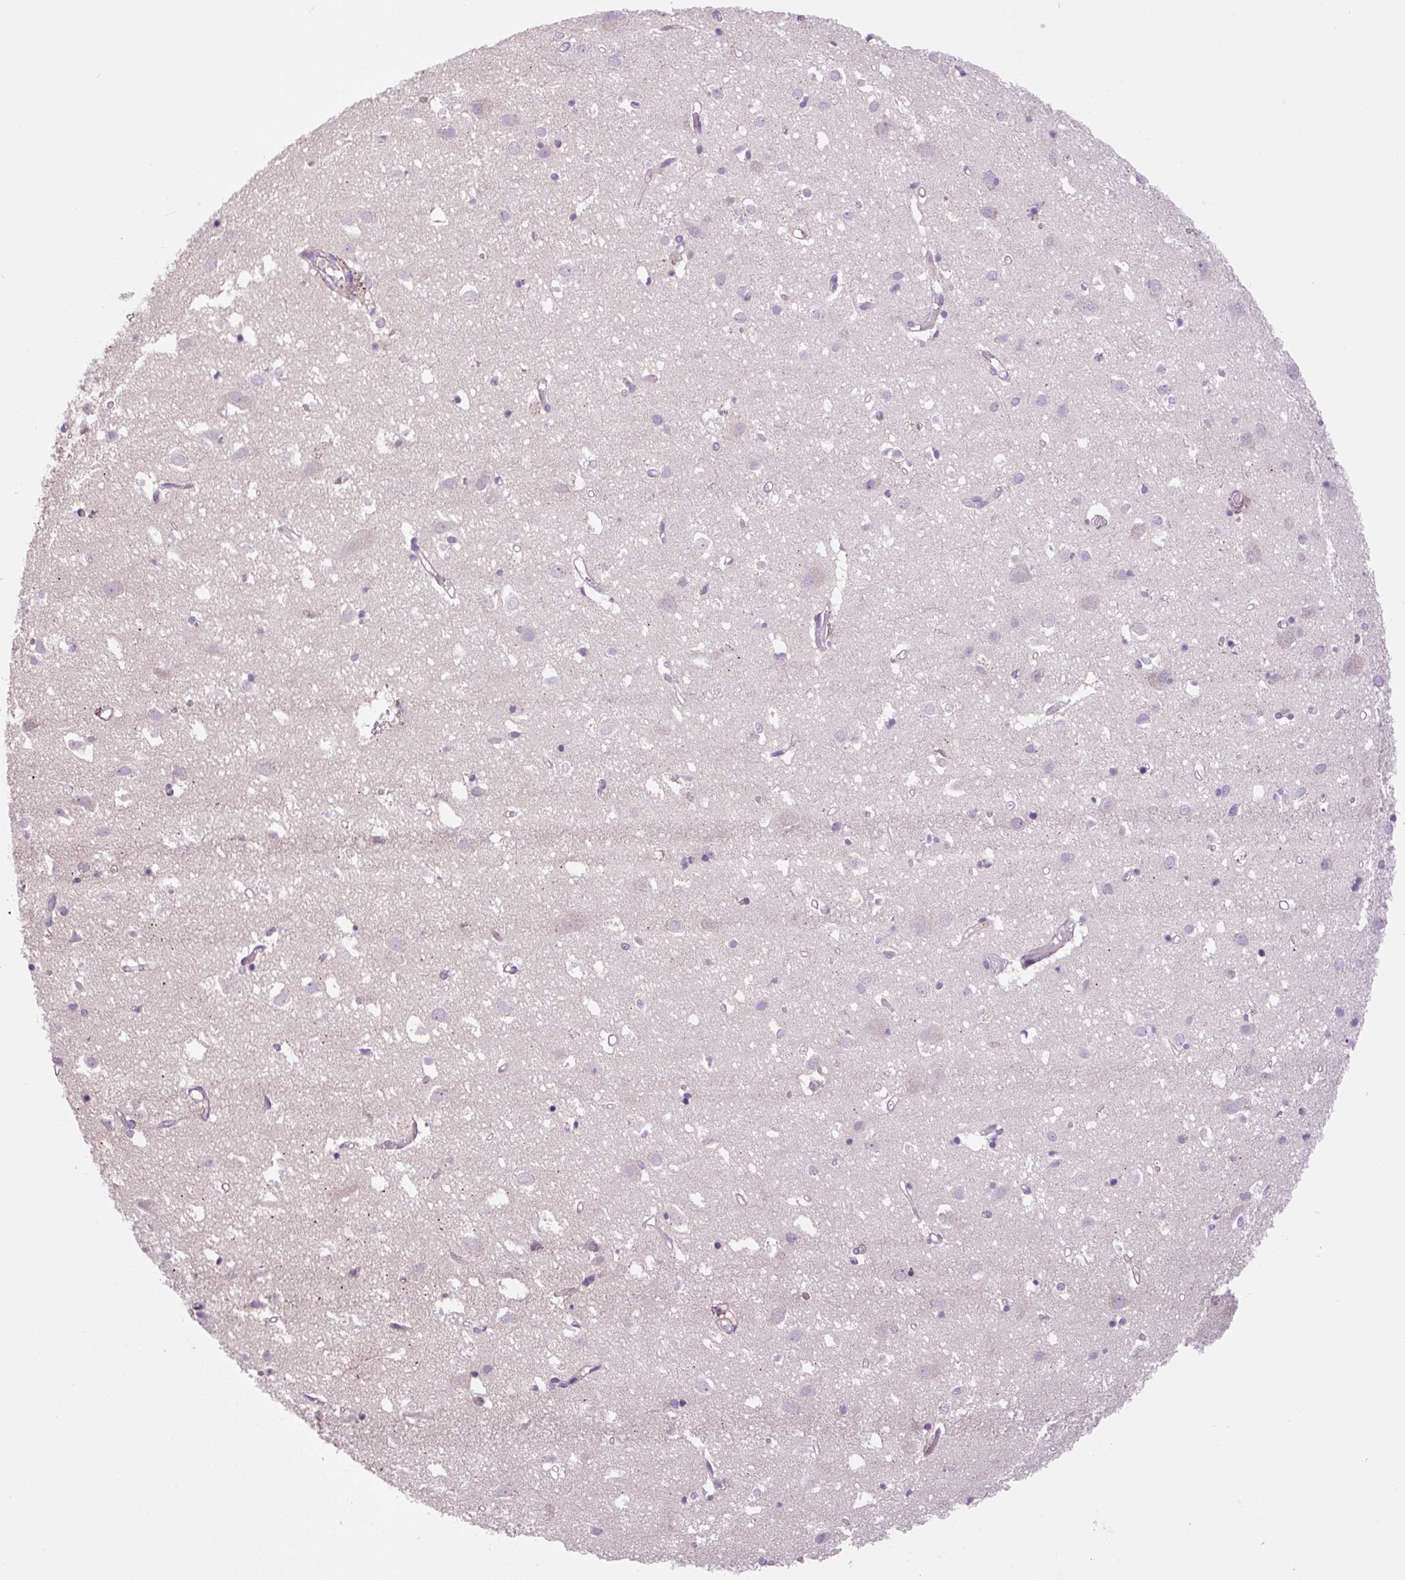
{"staining": {"intensity": "negative", "quantity": "none", "location": "none"}, "tissue": "cerebral cortex", "cell_type": "Endothelial cells", "image_type": "normal", "snomed": [{"axis": "morphology", "description": "Normal tissue, NOS"}, {"axis": "topography", "description": "Cerebral cortex"}], "caption": "This is a micrograph of immunohistochemistry (IHC) staining of unremarkable cerebral cortex, which shows no positivity in endothelial cells.", "gene": "KIFC1", "patient": {"sex": "male", "age": 70}}